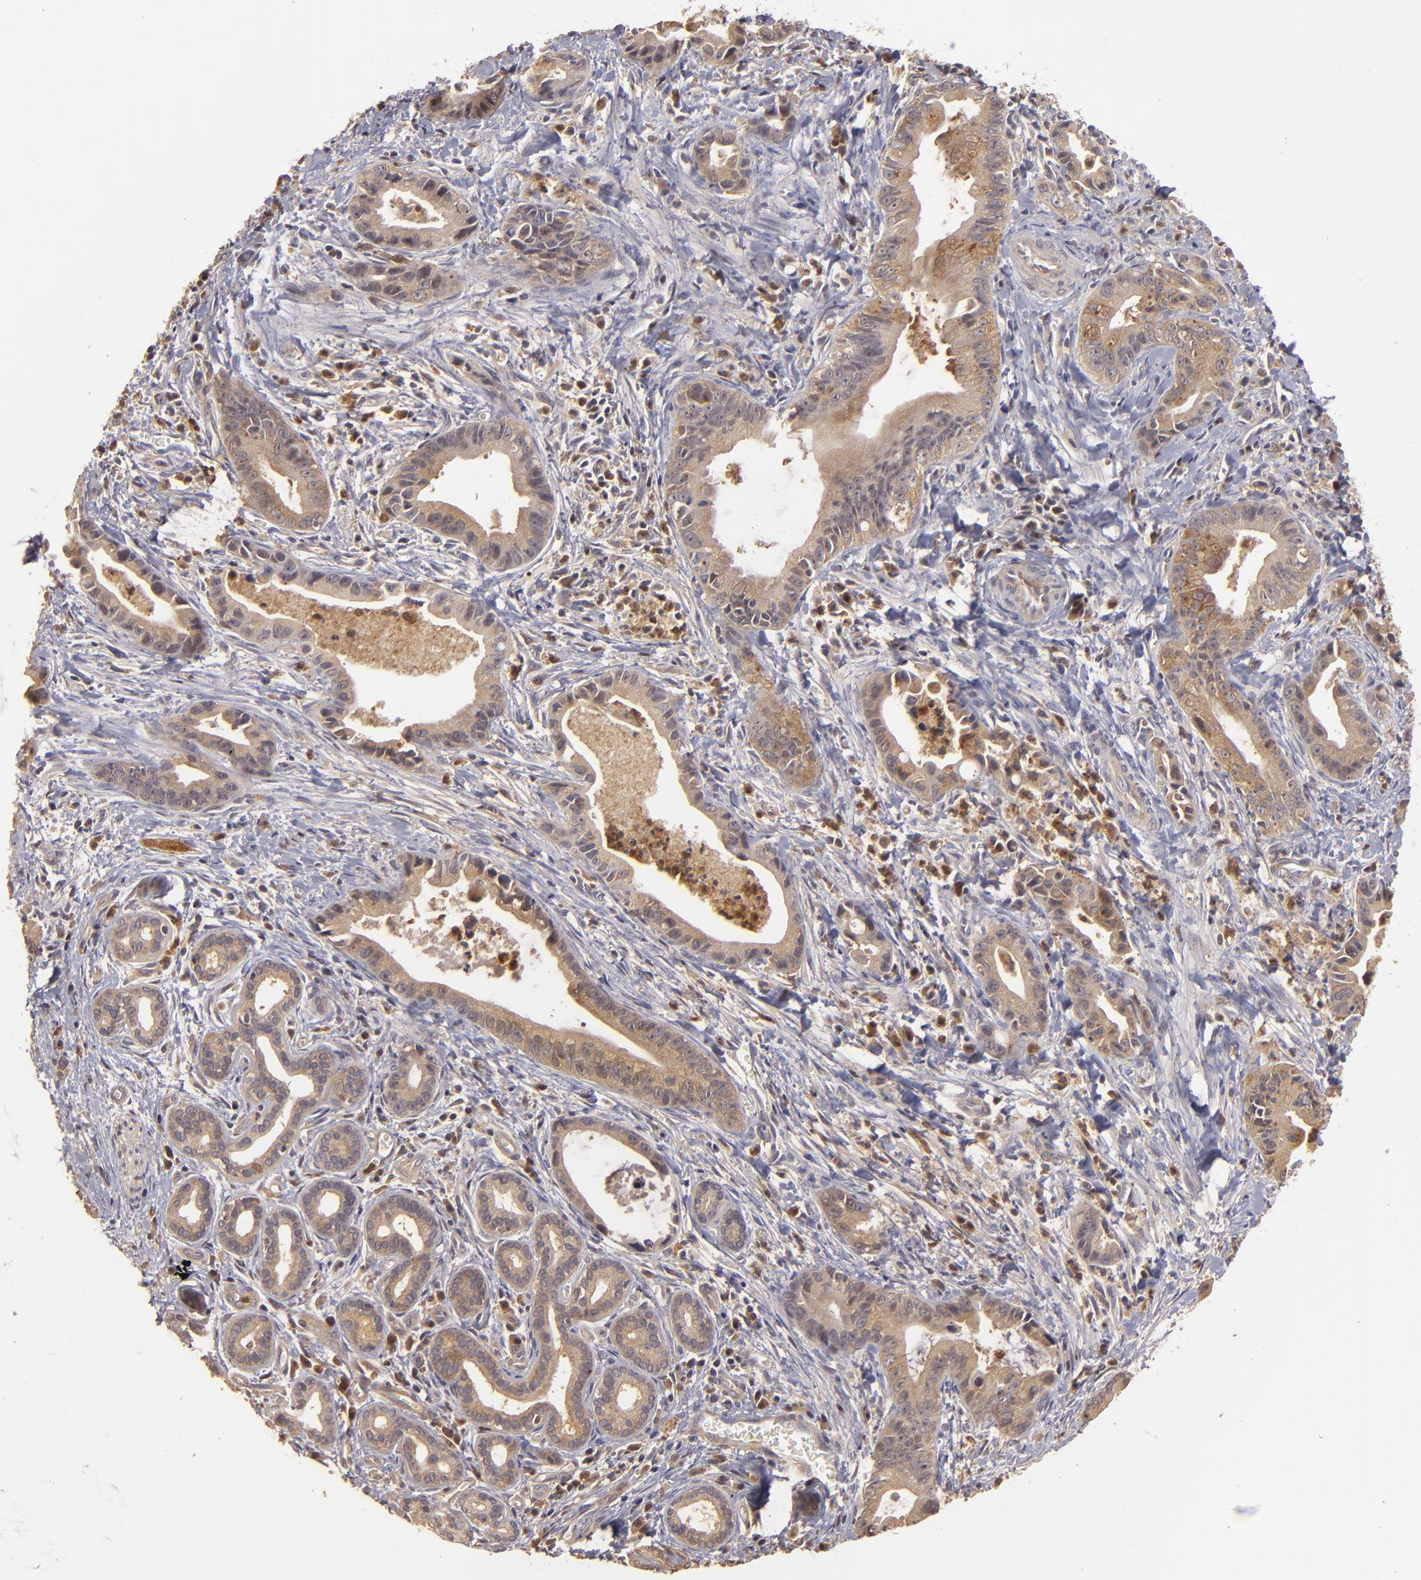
{"staining": {"intensity": "strong", "quantity": ">75%", "location": "cytoplasmic/membranous"}, "tissue": "liver cancer", "cell_type": "Tumor cells", "image_type": "cancer", "snomed": [{"axis": "morphology", "description": "Cholangiocarcinoma"}, {"axis": "topography", "description": "Liver"}], "caption": "Liver cancer (cholangiocarcinoma) stained with DAB IHC reveals high levels of strong cytoplasmic/membranous positivity in approximately >75% of tumor cells. The staining was performed using DAB, with brown indicating positive protein expression. Nuclei are stained blue with hematoxylin.", "gene": "PRKCD", "patient": {"sex": "female", "age": 55}}